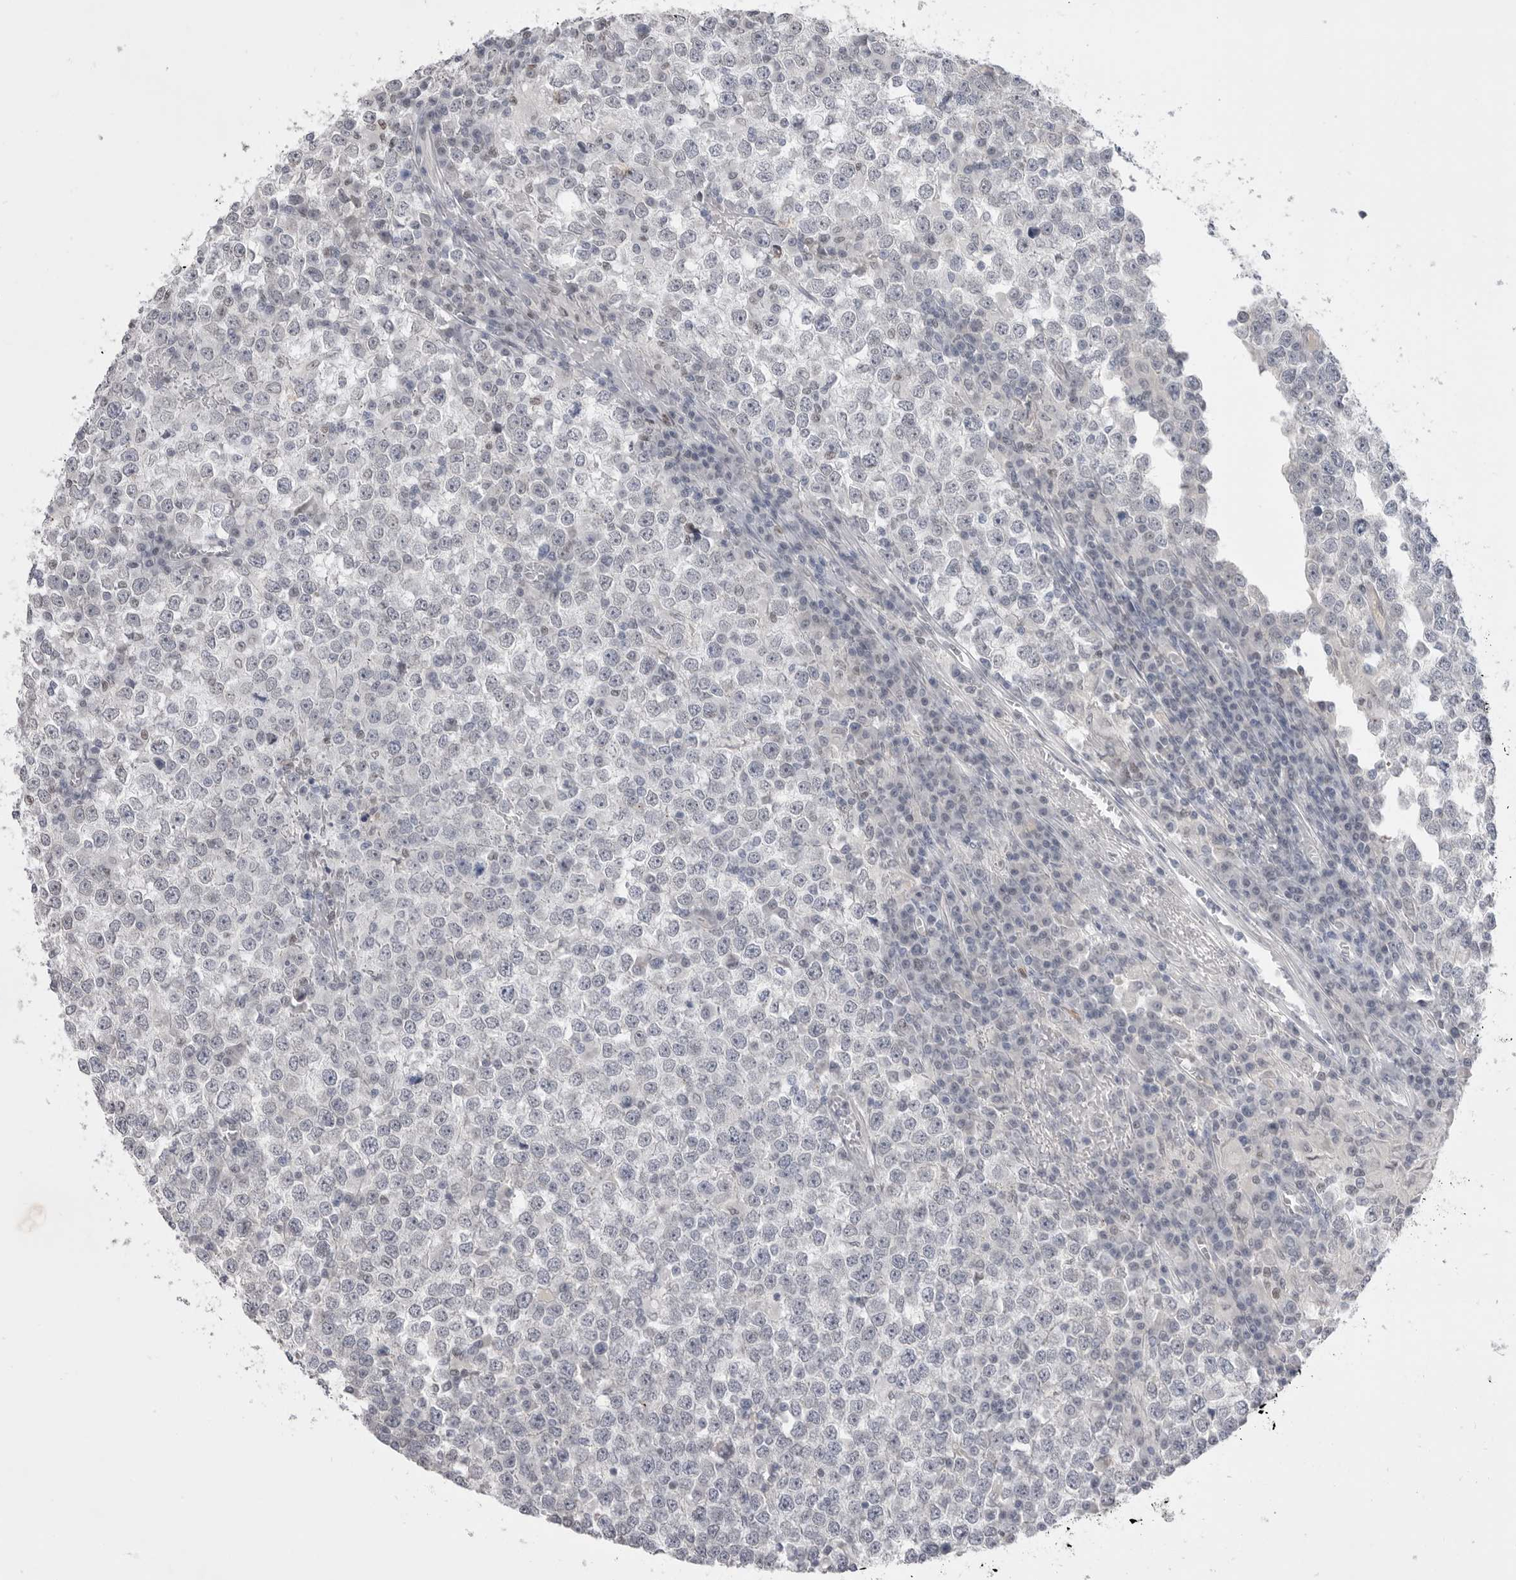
{"staining": {"intensity": "negative", "quantity": "none", "location": "none"}, "tissue": "testis cancer", "cell_type": "Tumor cells", "image_type": "cancer", "snomed": [{"axis": "morphology", "description": "Seminoma, NOS"}, {"axis": "topography", "description": "Testis"}], "caption": "Tumor cells show no significant protein expression in seminoma (testis). Nuclei are stained in blue.", "gene": "ZBTB7B", "patient": {"sex": "male", "age": 65}}